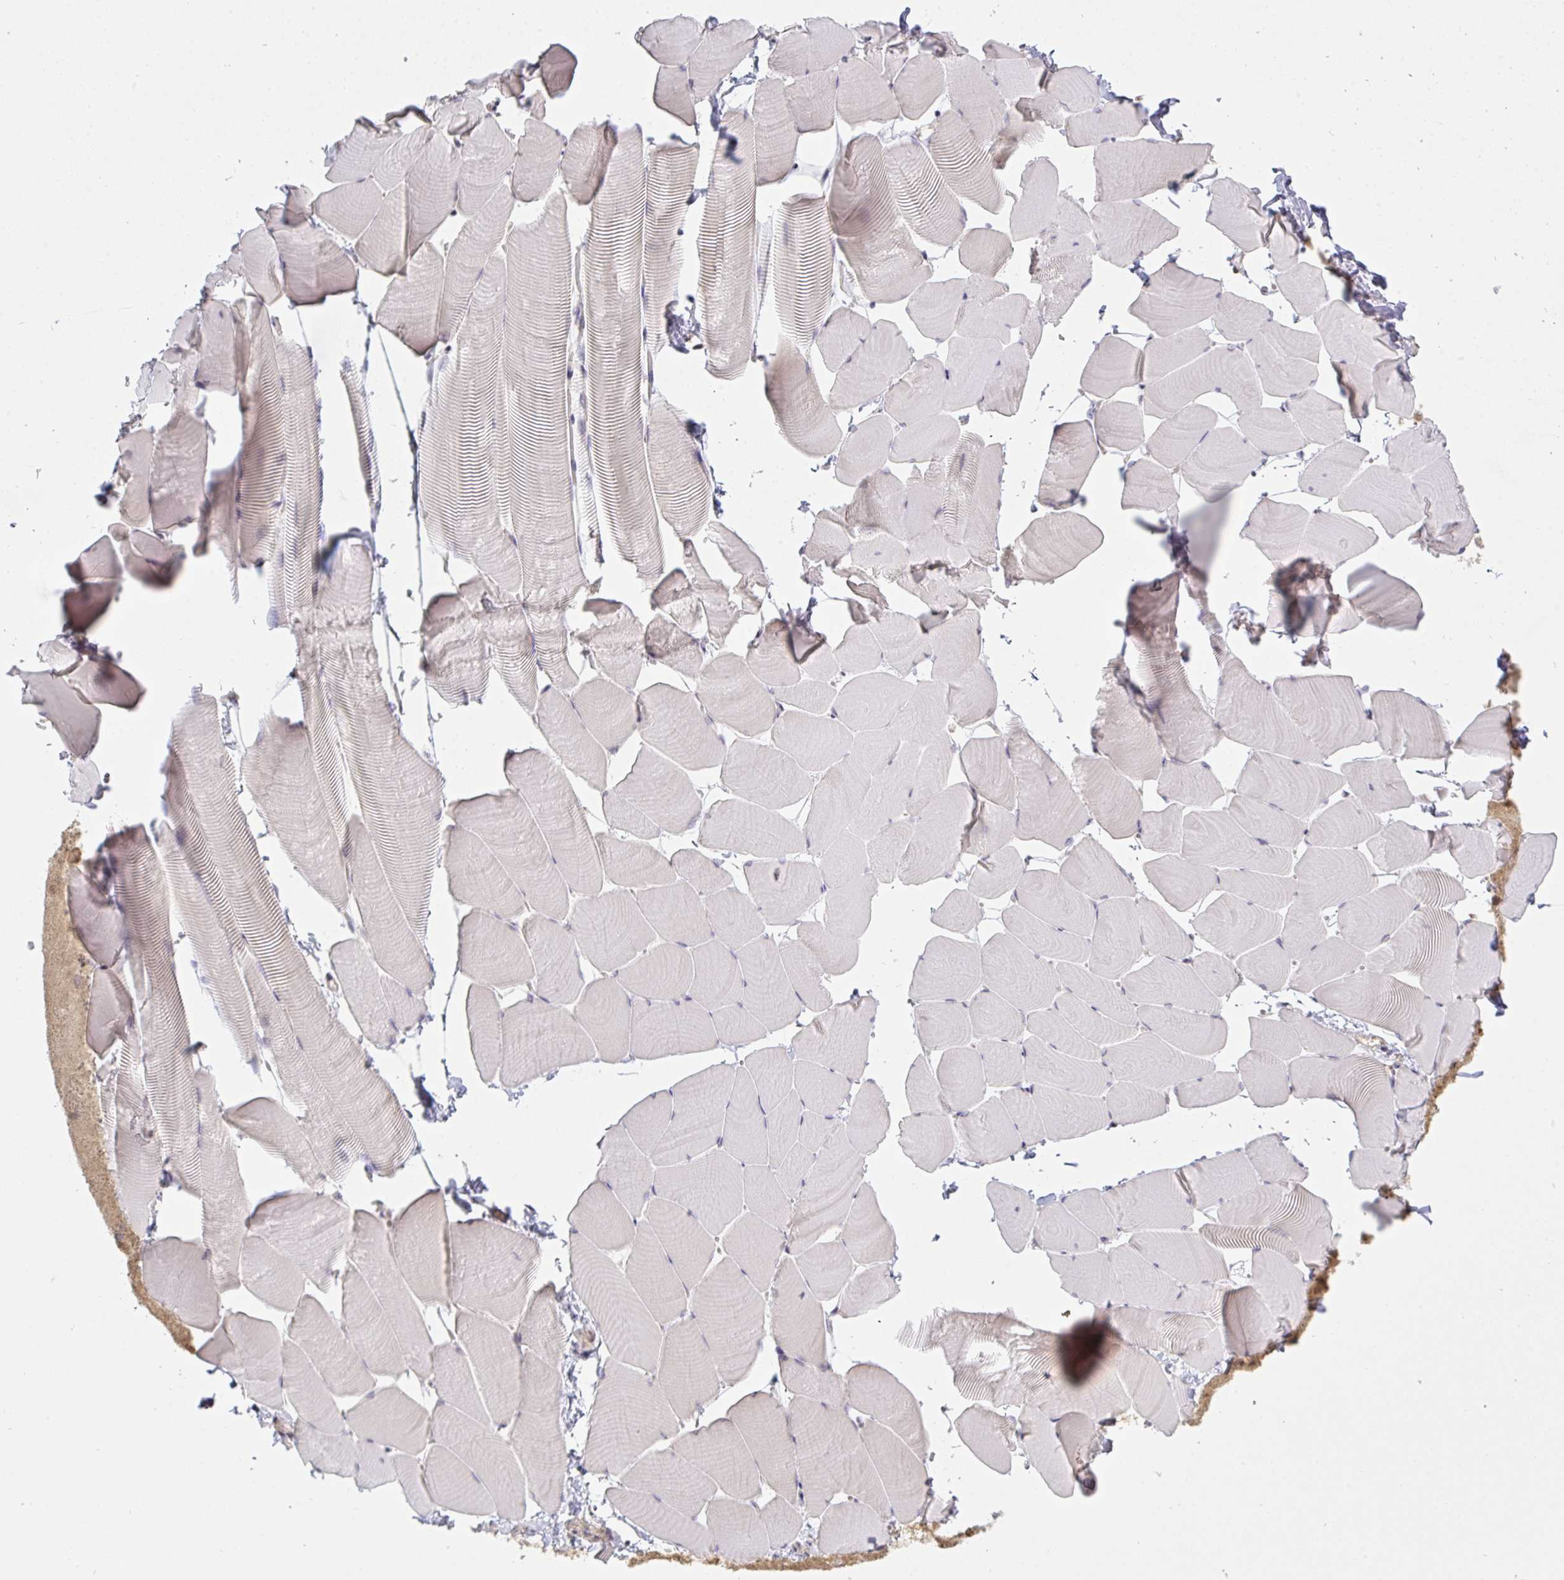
{"staining": {"intensity": "weak", "quantity": "25%-75%", "location": "cytoplasmic/membranous"}, "tissue": "skeletal muscle", "cell_type": "Myocytes", "image_type": "normal", "snomed": [{"axis": "morphology", "description": "Normal tissue, NOS"}, {"axis": "topography", "description": "Skeletal muscle"}], "caption": "Skeletal muscle stained for a protein shows weak cytoplasmic/membranous positivity in myocytes. (brown staining indicates protein expression, while blue staining denotes nuclei).", "gene": "GSDMB", "patient": {"sex": "male", "age": 25}}